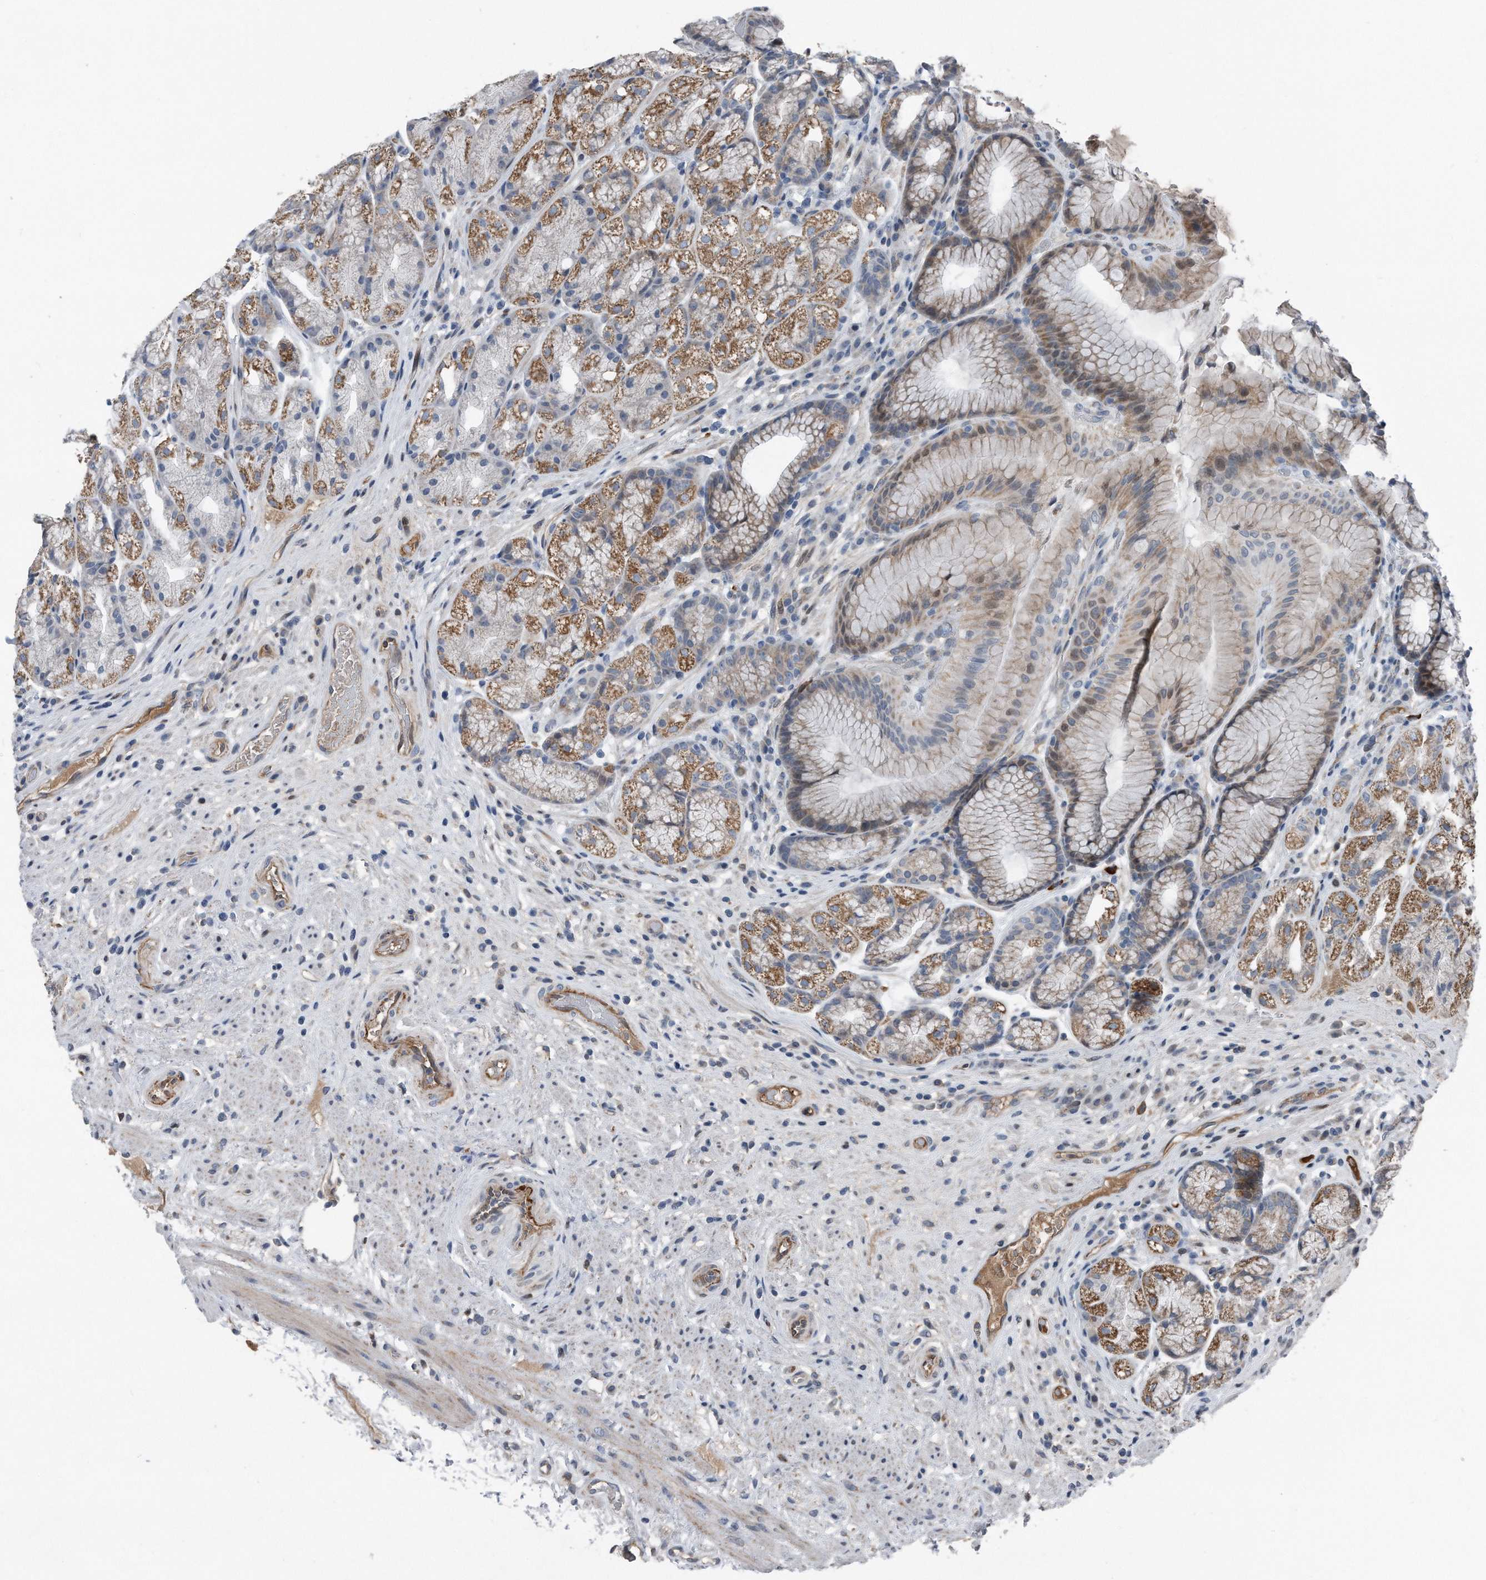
{"staining": {"intensity": "moderate", "quantity": "25%-75%", "location": "cytoplasmic/membranous"}, "tissue": "stomach", "cell_type": "Glandular cells", "image_type": "normal", "snomed": [{"axis": "morphology", "description": "Normal tissue, NOS"}, {"axis": "topography", "description": "Stomach"}], "caption": "Immunohistochemical staining of benign stomach exhibits 25%-75% levels of moderate cytoplasmic/membranous protein expression in about 25%-75% of glandular cells.", "gene": "DST", "patient": {"sex": "male", "age": 57}}